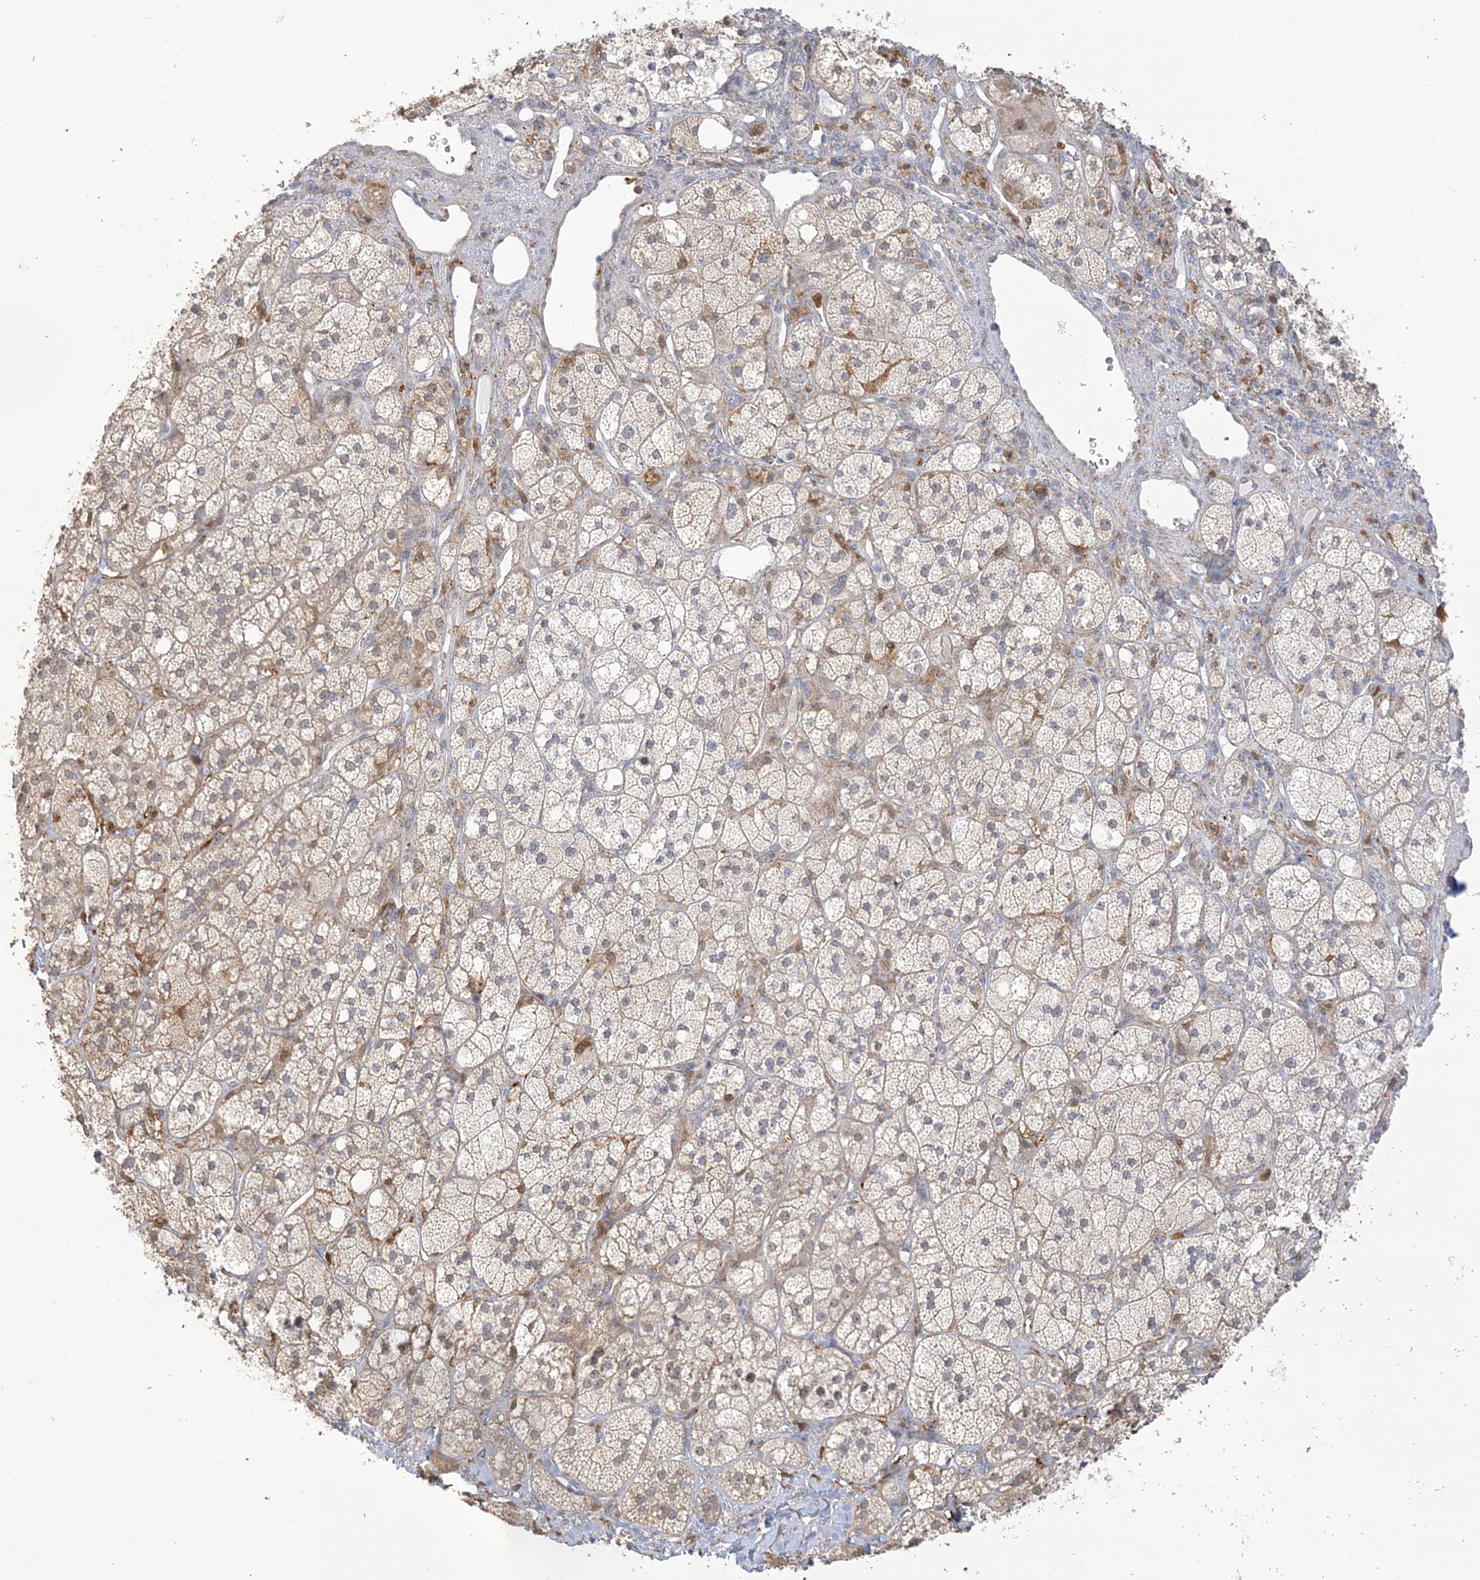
{"staining": {"intensity": "weak", "quantity": "<25%", "location": "cytoplasmic/membranous"}, "tissue": "adrenal gland", "cell_type": "Glandular cells", "image_type": "normal", "snomed": [{"axis": "morphology", "description": "Normal tissue, NOS"}, {"axis": "topography", "description": "Adrenal gland"}], "caption": "Immunohistochemistry histopathology image of normal human adrenal gland stained for a protein (brown), which demonstrates no expression in glandular cells. (IHC, brightfield microscopy, high magnification).", "gene": "NAF1", "patient": {"sex": "male", "age": 61}}